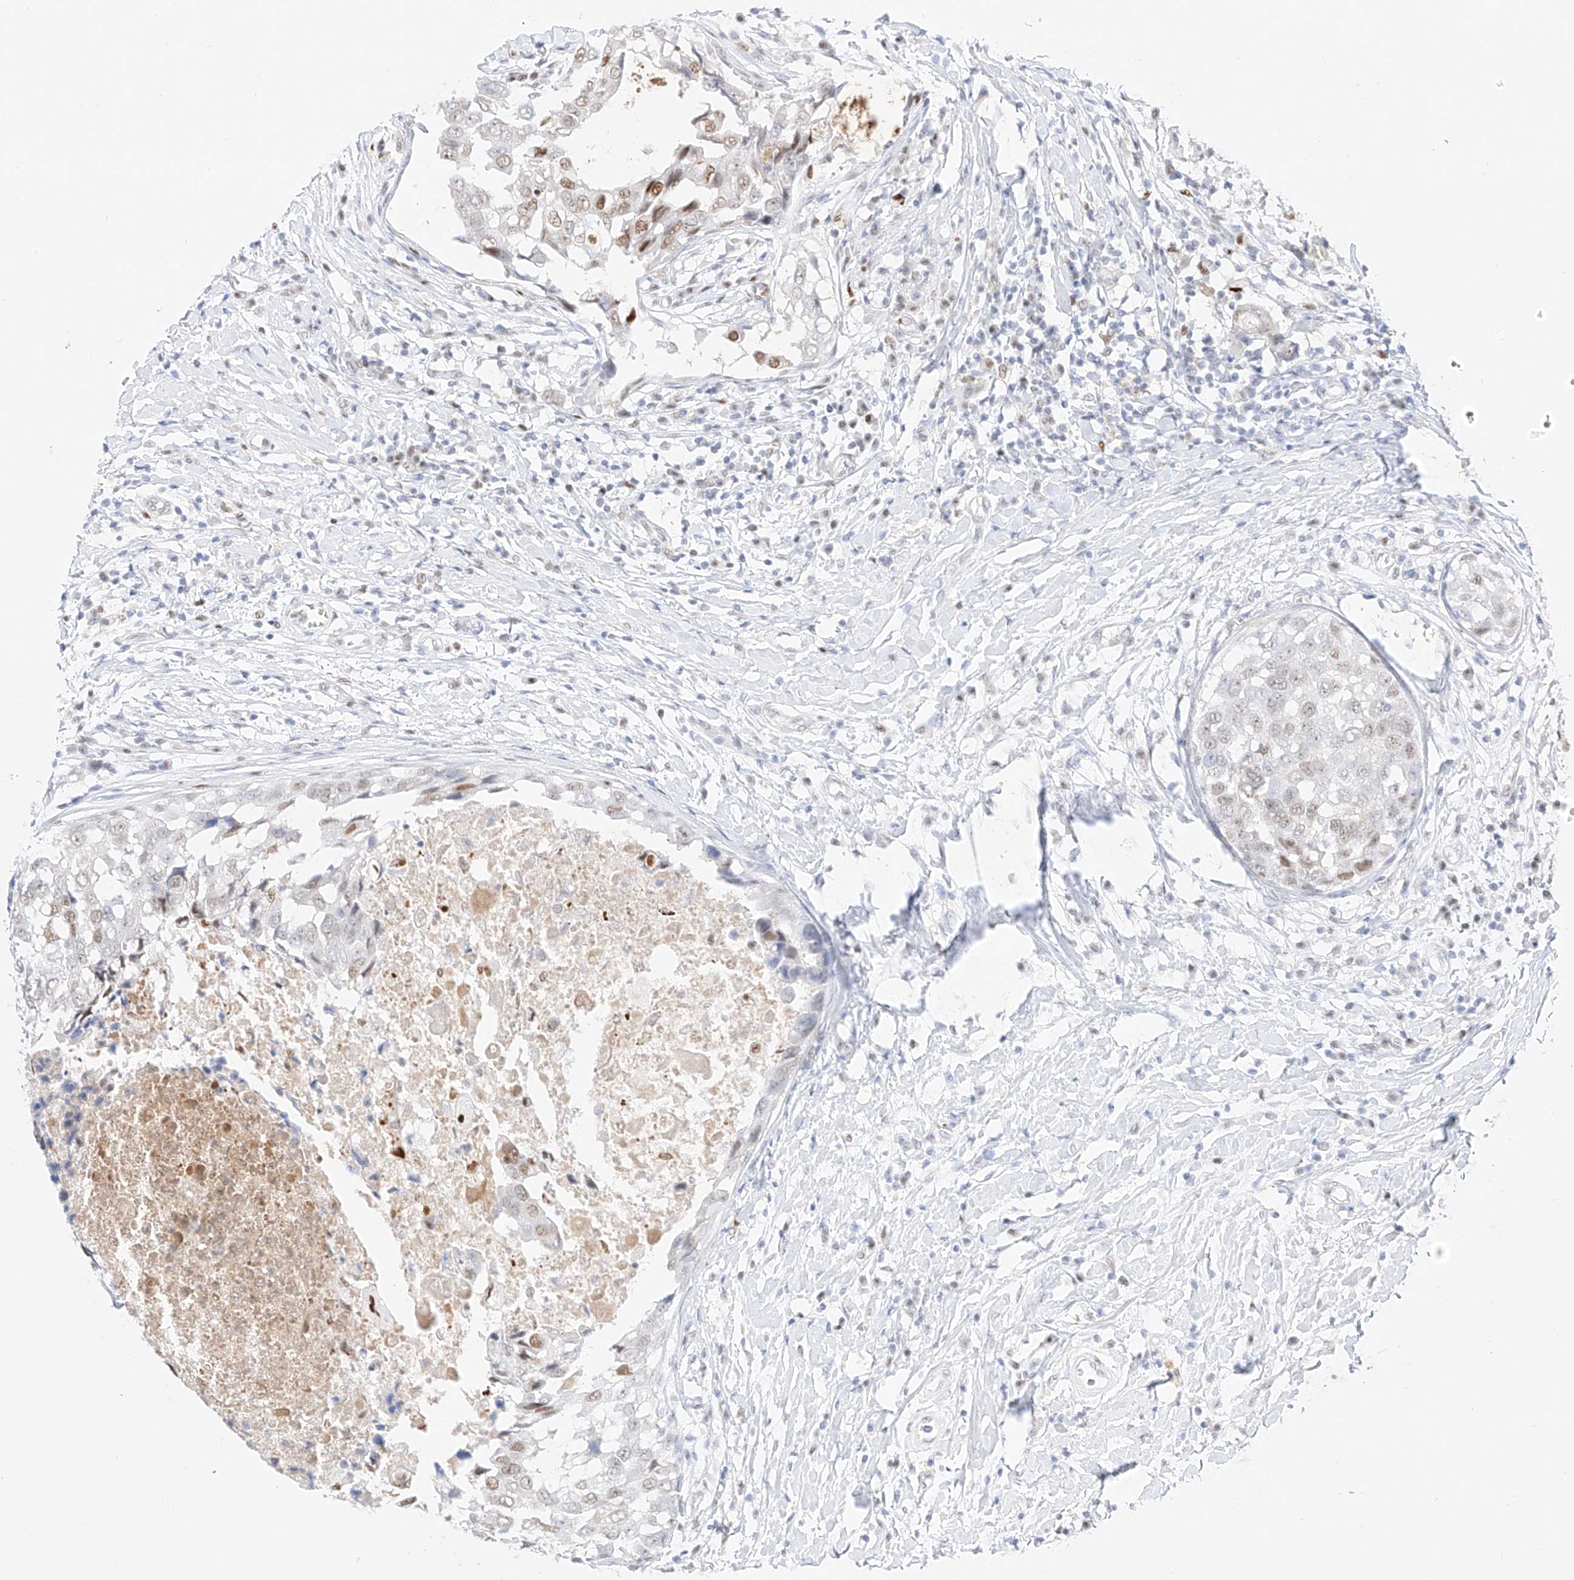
{"staining": {"intensity": "moderate", "quantity": "<25%", "location": "nuclear"}, "tissue": "breast cancer", "cell_type": "Tumor cells", "image_type": "cancer", "snomed": [{"axis": "morphology", "description": "Duct carcinoma"}, {"axis": "topography", "description": "Breast"}], "caption": "Immunohistochemical staining of breast cancer (intraductal carcinoma) shows moderate nuclear protein positivity in about <25% of tumor cells.", "gene": "APIP", "patient": {"sex": "female", "age": 27}}